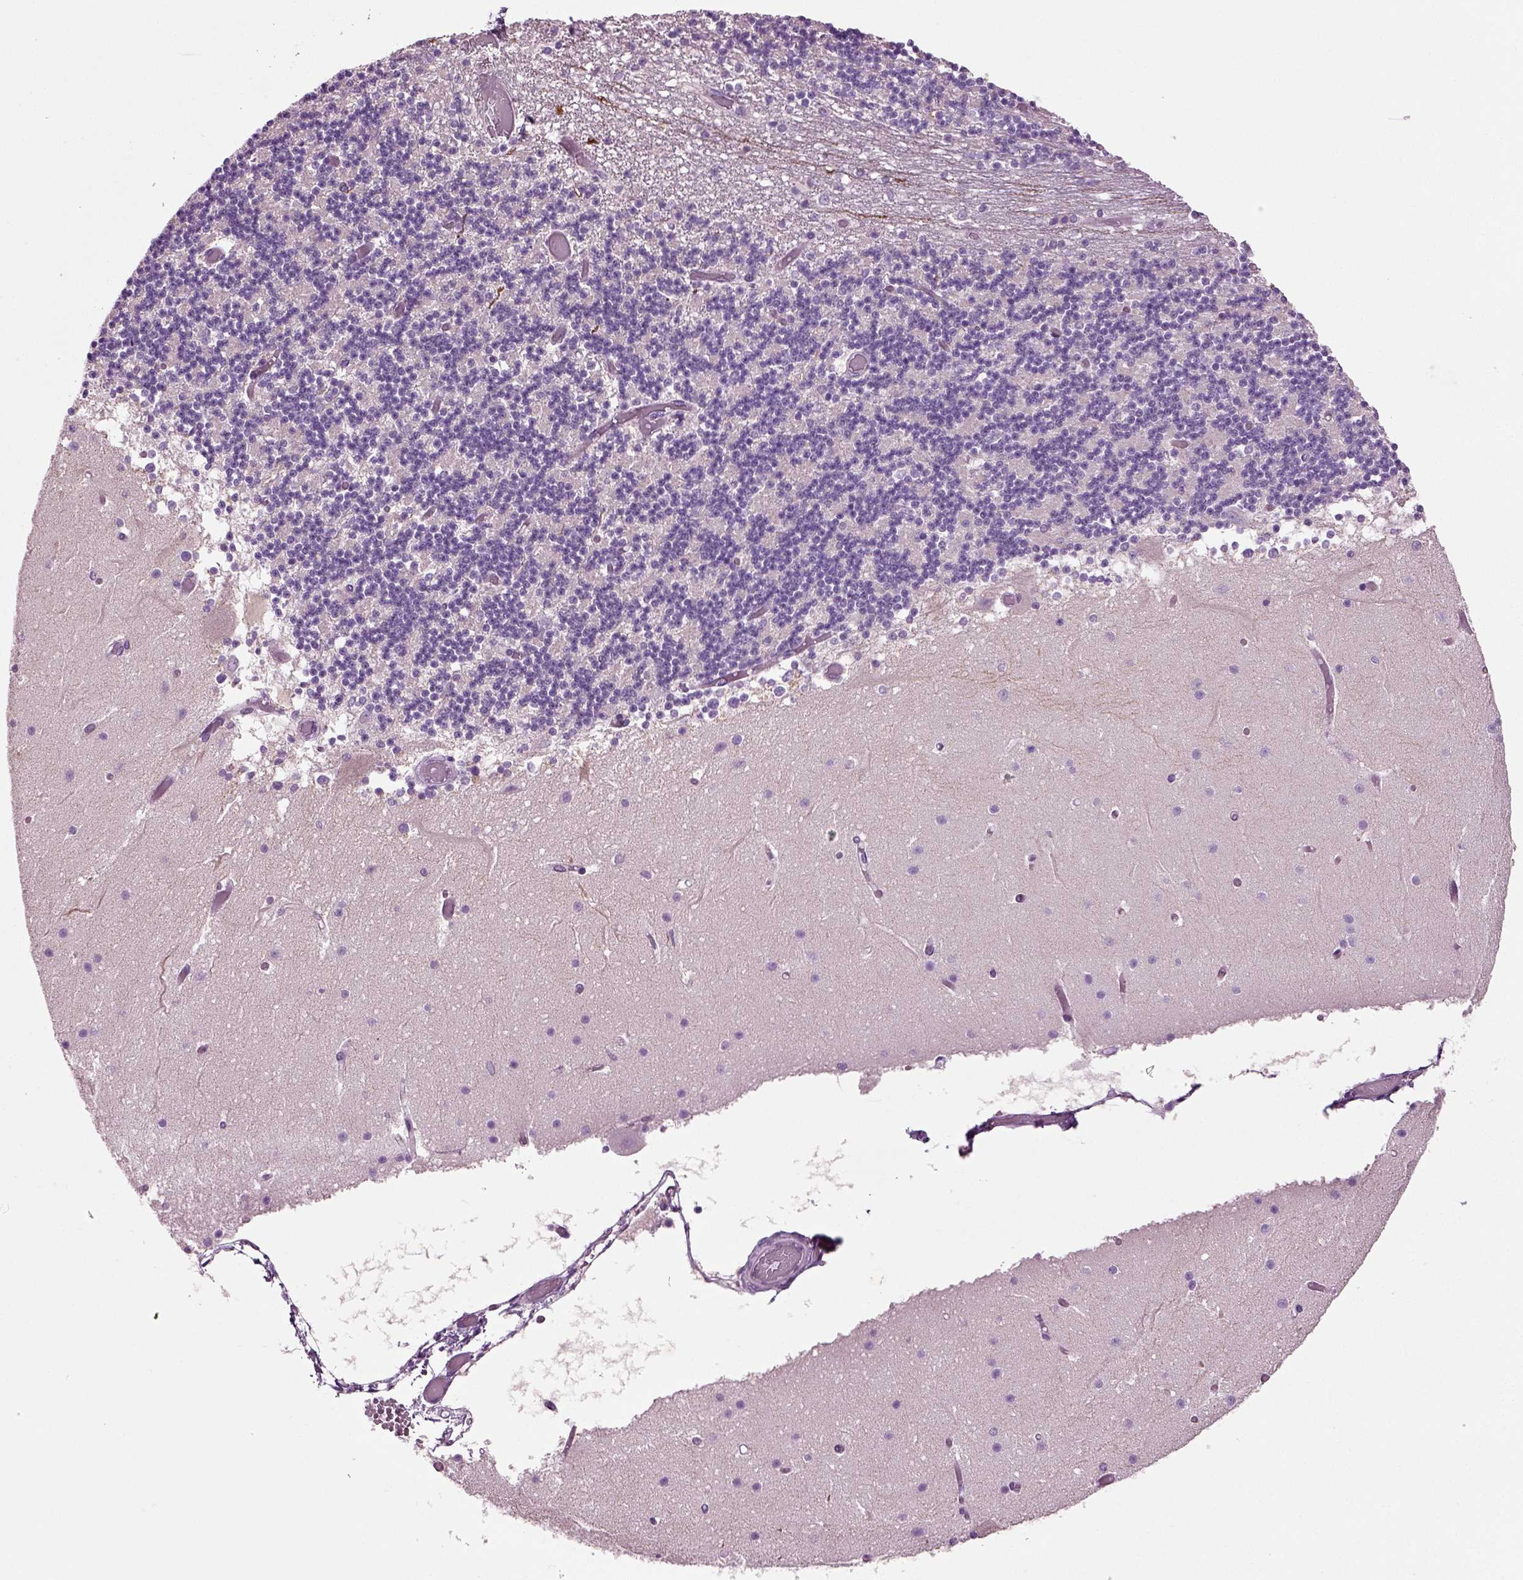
{"staining": {"intensity": "negative", "quantity": "none", "location": "none"}, "tissue": "cerebellum", "cell_type": "Cells in granular layer", "image_type": "normal", "snomed": [{"axis": "morphology", "description": "Normal tissue, NOS"}, {"axis": "topography", "description": "Cerebellum"}], "caption": "Micrograph shows no significant protein positivity in cells in granular layer of normal cerebellum.", "gene": "COL9A2", "patient": {"sex": "female", "age": 28}}